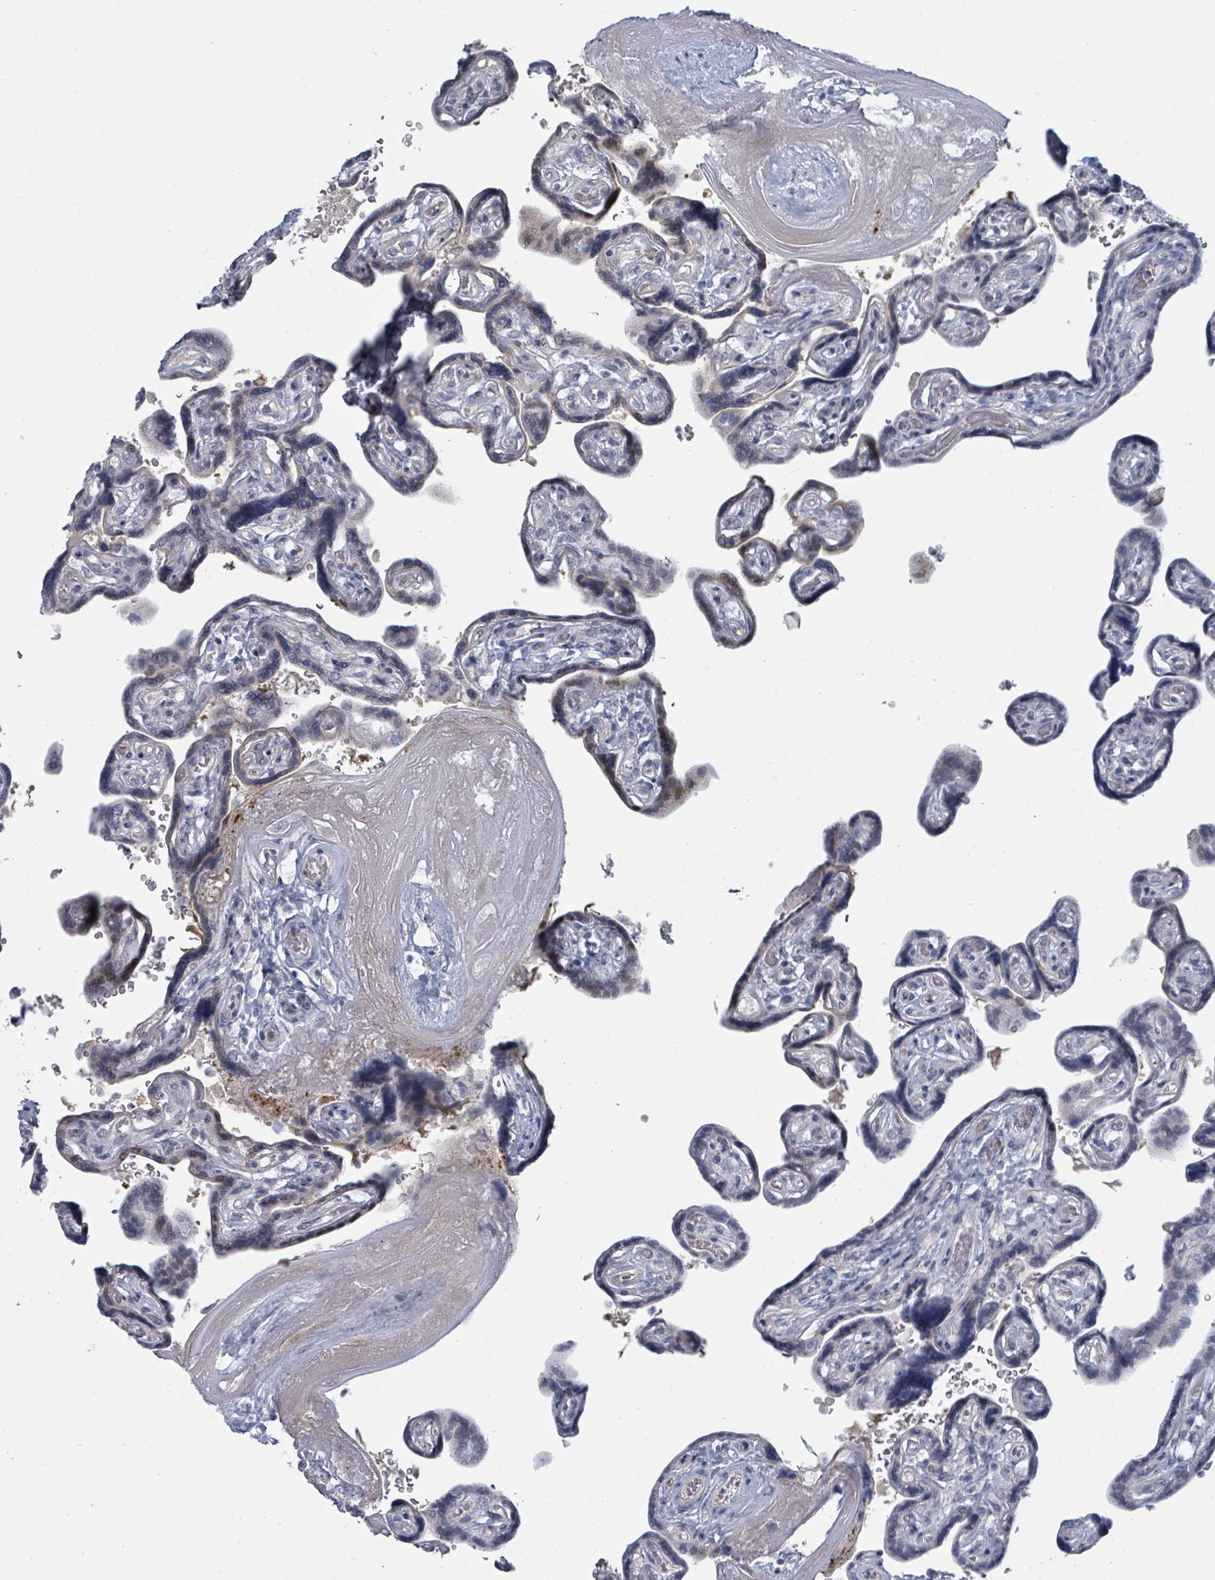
{"staining": {"intensity": "negative", "quantity": "none", "location": "none"}, "tissue": "placenta", "cell_type": "Decidual cells", "image_type": "normal", "snomed": [{"axis": "morphology", "description": "Normal tissue, NOS"}, {"axis": "topography", "description": "Placenta"}], "caption": "A high-resolution photomicrograph shows immunohistochemistry staining of normal placenta, which demonstrates no significant positivity in decidual cells.", "gene": "SLC25A45", "patient": {"sex": "female", "age": 32}}